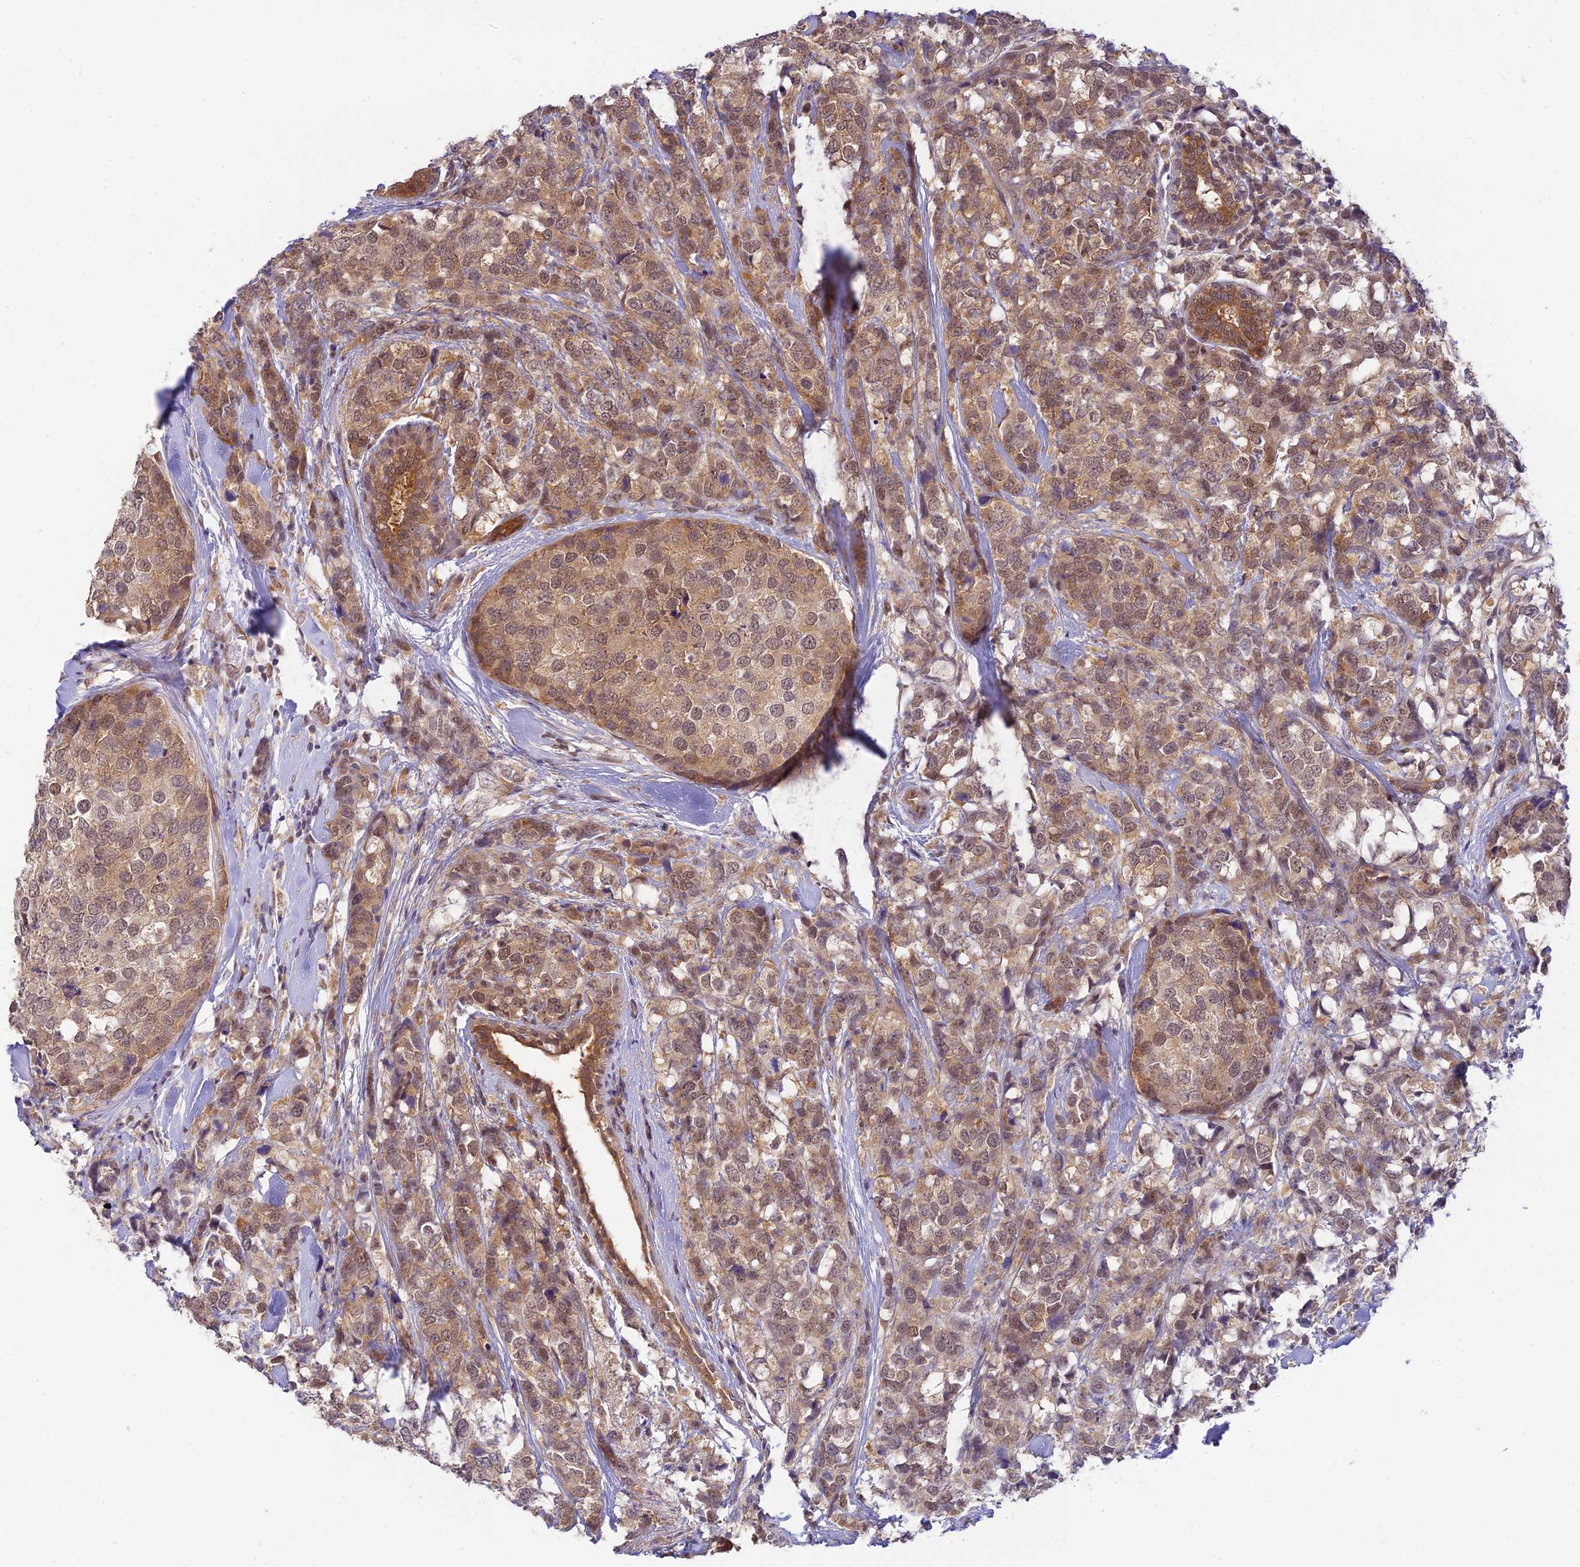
{"staining": {"intensity": "moderate", "quantity": ">75%", "location": "cytoplasmic/membranous,nuclear"}, "tissue": "breast cancer", "cell_type": "Tumor cells", "image_type": "cancer", "snomed": [{"axis": "morphology", "description": "Lobular carcinoma"}, {"axis": "topography", "description": "Breast"}], "caption": "The immunohistochemical stain highlights moderate cytoplasmic/membranous and nuclear staining in tumor cells of breast lobular carcinoma tissue.", "gene": "SKIC8", "patient": {"sex": "female", "age": 59}}